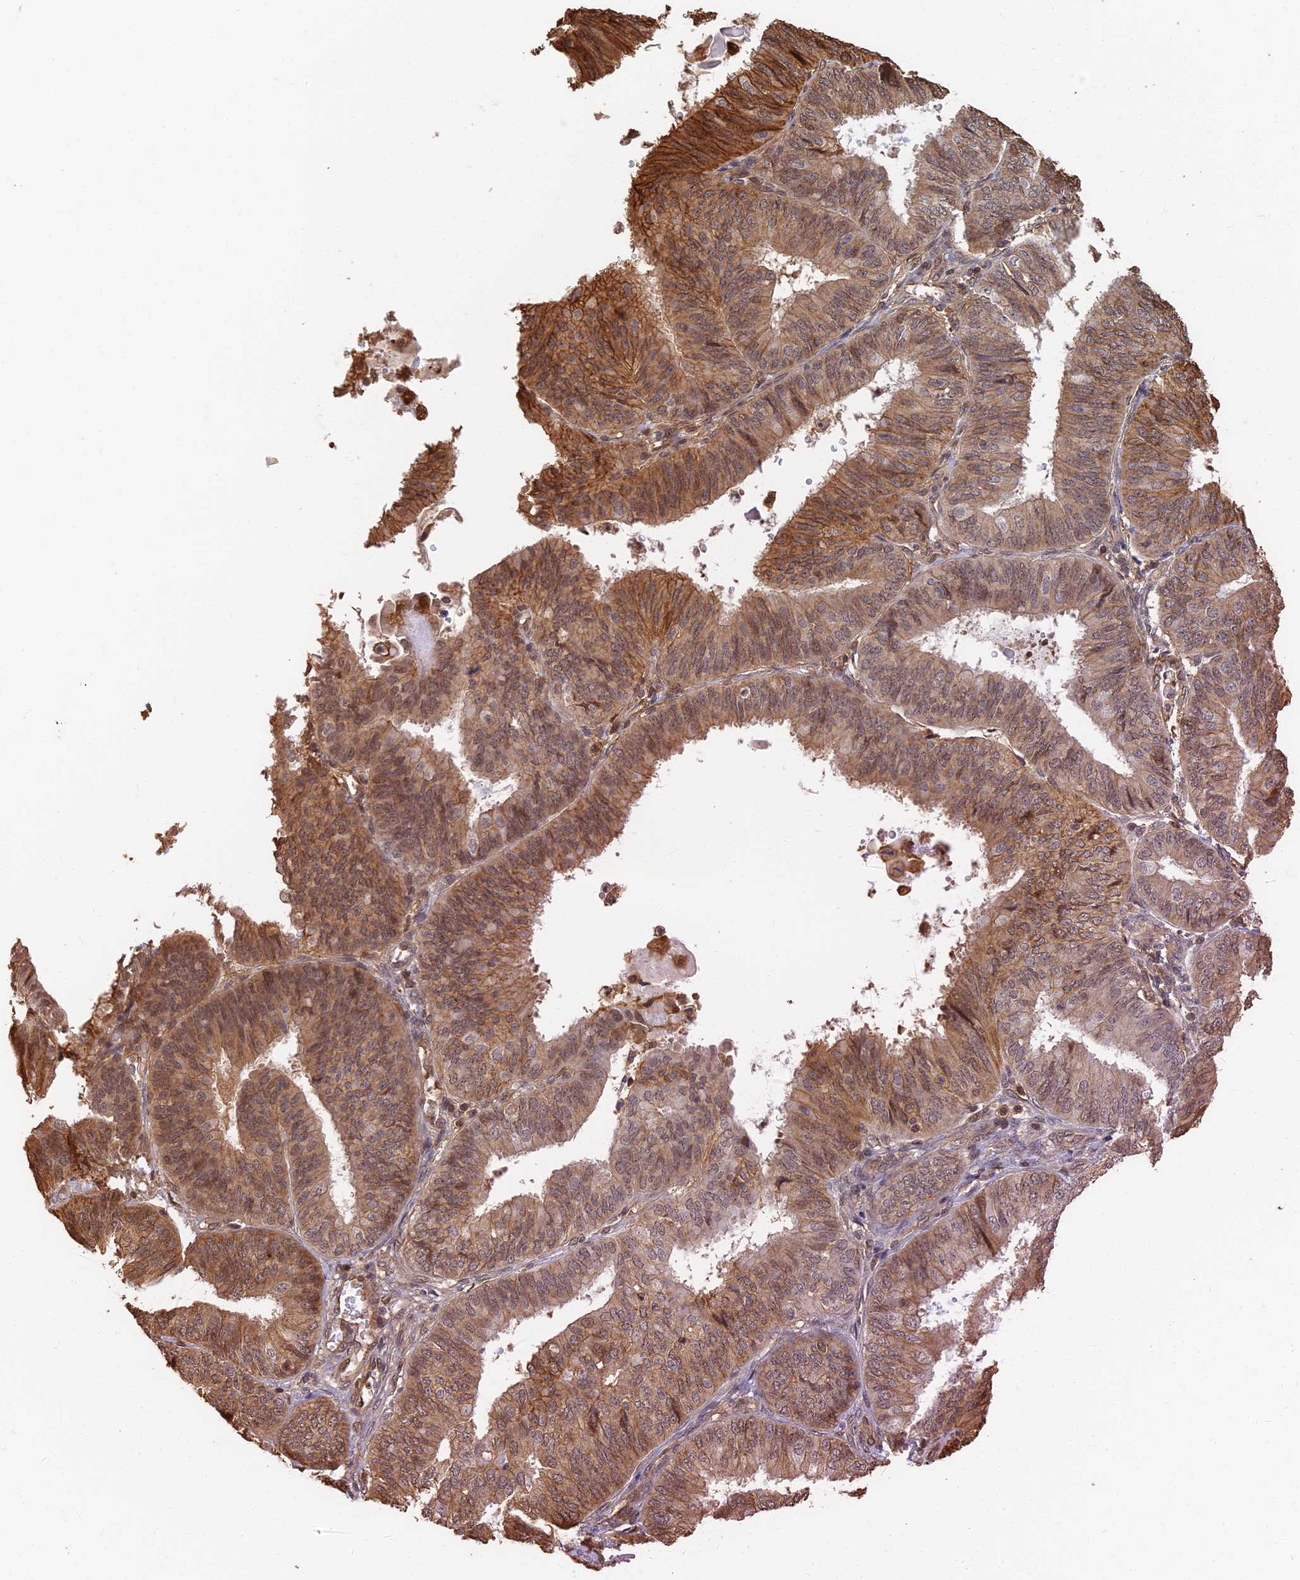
{"staining": {"intensity": "moderate", "quantity": ">75%", "location": "cytoplasmic/membranous,nuclear"}, "tissue": "endometrial cancer", "cell_type": "Tumor cells", "image_type": "cancer", "snomed": [{"axis": "morphology", "description": "Adenocarcinoma, NOS"}, {"axis": "topography", "description": "Endometrium"}], "caption": "A medium amount of moderate cytoplasmic/membranous and nuclear expression is seen in about >75% of tumor cells in endometrial cancer (adenocarcinoma) tissue.", "gene": "LRRN3", "patient": {"sex": "female", "age": 58}}